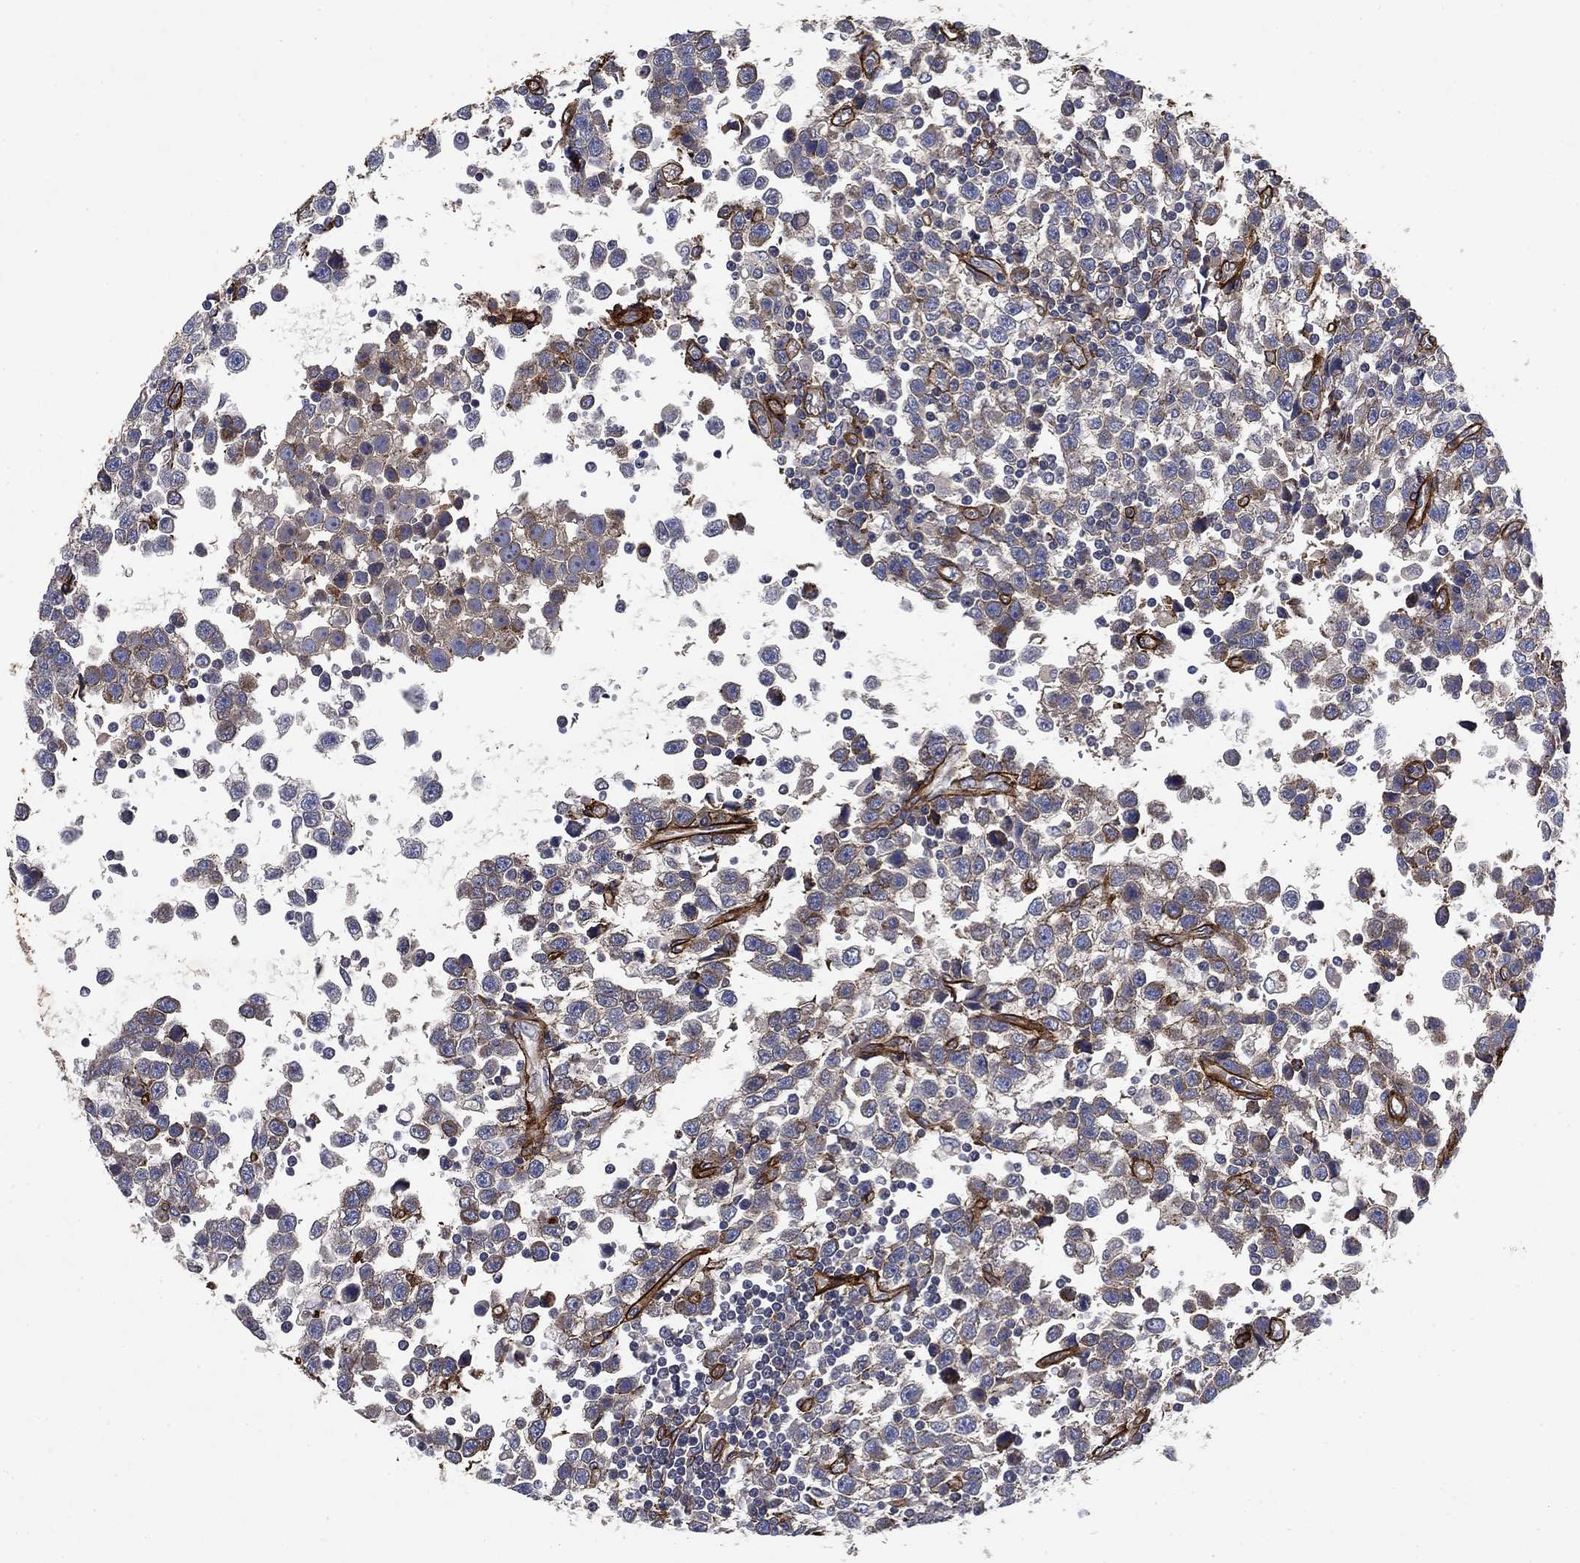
{"staining": {"intensity": "negative", "quantity": "none", "location": "none"}, "tissue": "testis cancer", "cell_type": "Tumor cells", "image_type": "cancer", "snomed": [{"axis": "morphology", "description": "Seminoma, NOS"}, {"axis": "topography", "description": "Testis"}], "caption": "DAB (3,3'-diaminobenzidine) immunohistochemical staining of seminoma (testis) displays no significant expression in tumor cells.", "gene": "COL4A2", "patient": {"sex": "male", "age": 34}}